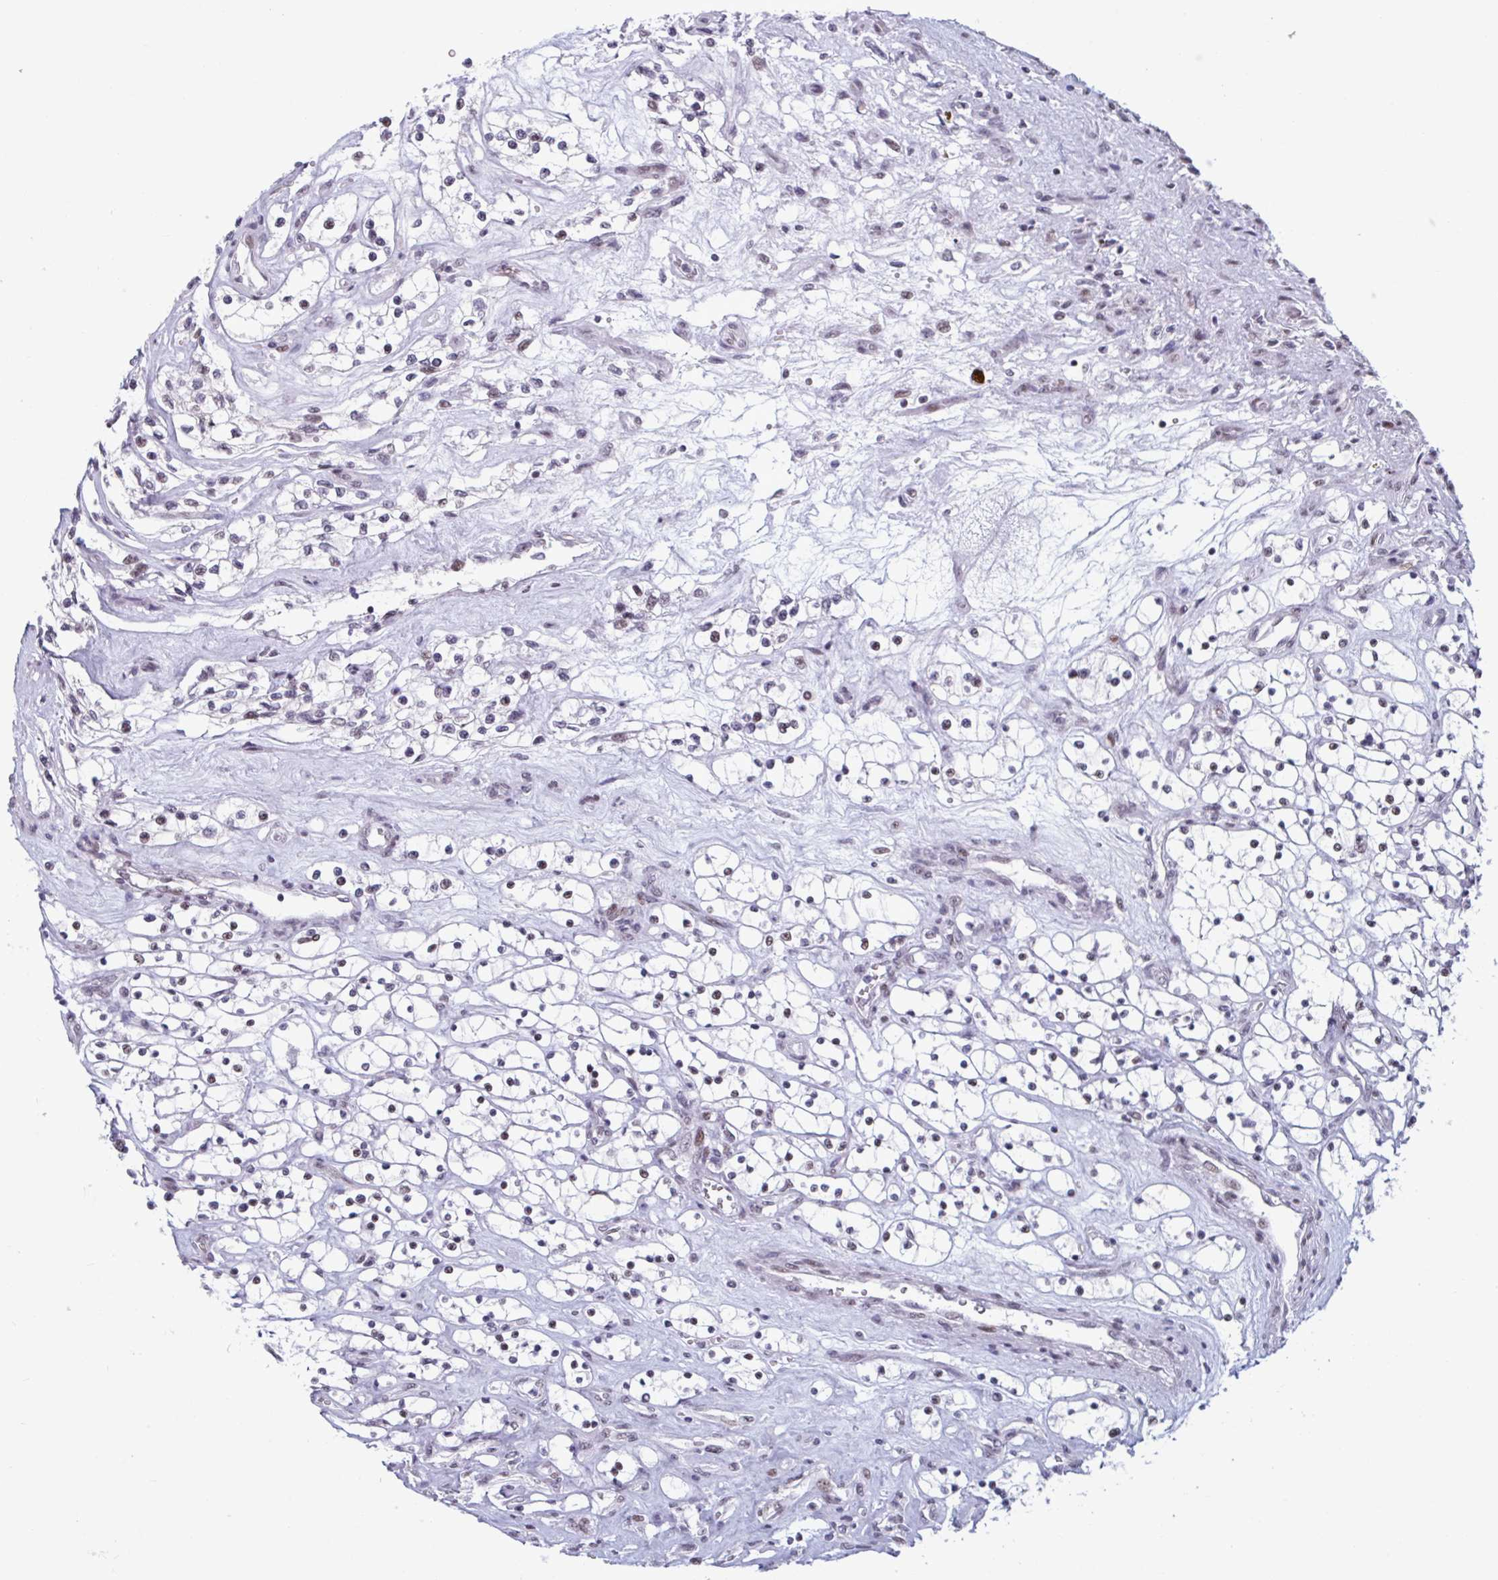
{"staining": {"intensity": "moderate", "quantity": "25%-75%", "location": "nuclear"}, "tissue": "renal cancer", "cell_type": "Tumor cells", "image_type": "cancer", "snomed": [{"axis": "morphology", "description": "Adenocarcinoma, NOS"}, {"axis": "topography", "description": "Kidney"}], "caption": "DAB immunohistochemical staining of human renal adenocarcinoma demonstrates moderate nuclear protein positivity in about 25%-75% of tumor cells.", "gene": "HSD17B6", "patient": {"sex": "female", "age": 69}}